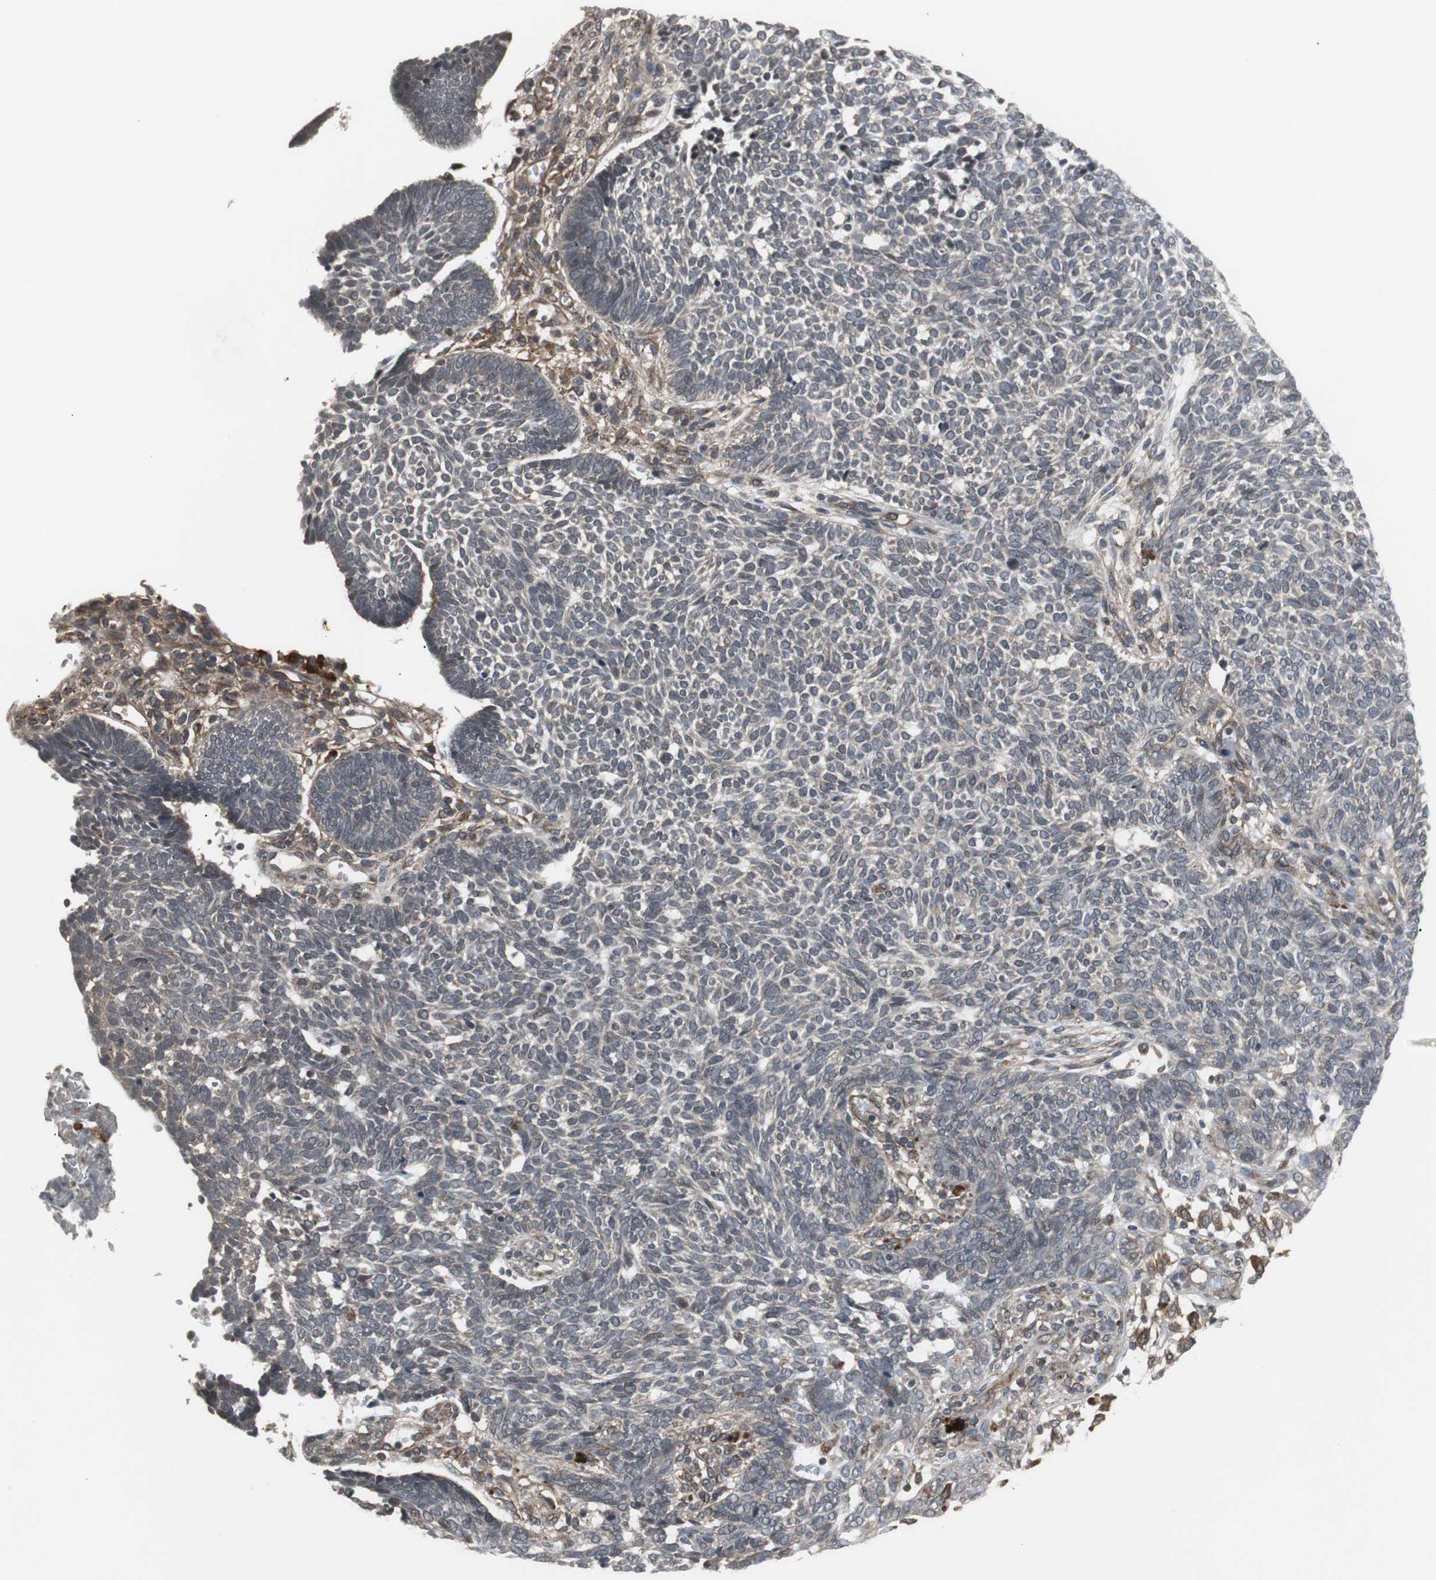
{"staining": {"intensity": "weak", "quantity": ">75%", "location": "cytoplasmic/membranous"}, "tissue": "skin cancer", "cell_type": "Tumor cells", "image_type": "cancer", "snomed": [{"axis": "morphology", "description": "Normal tissue, NOS"}, {"axis": "morphology", "description": "Basal cell carcinoma"}, {"axis": "topography", "description": "Skin"}], "caption": "The histopathology image reveals immunohistochemical staining of skin cancer. There is weak cytoplasmic/membranous staining is present in about >75% of tumor cells.", "gene": "ATP2B2", "patient": {"sex": "male", "age": 87}}